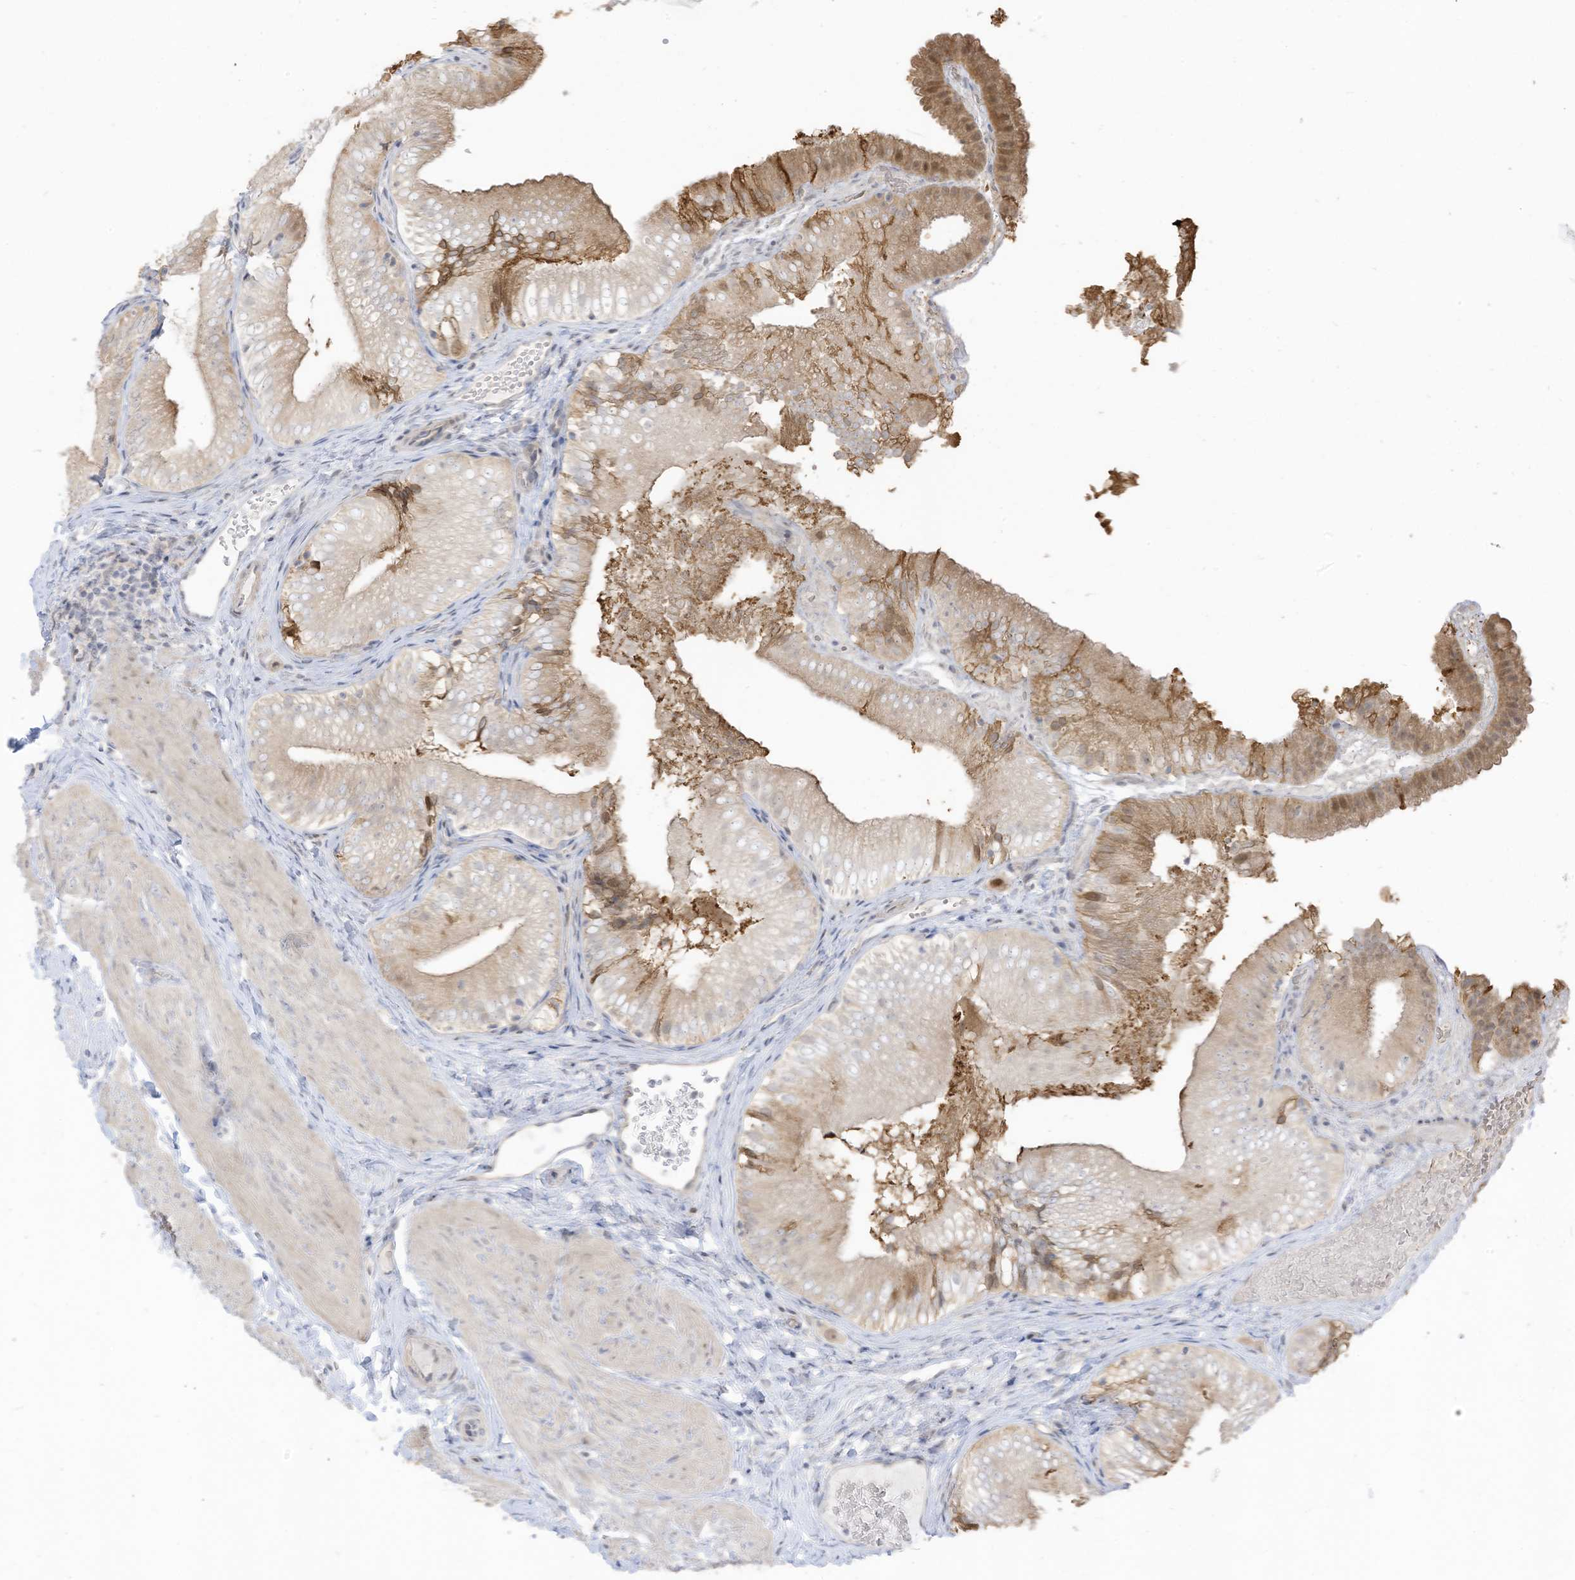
{"staining": {"intensity": "moderate", "quantity": ">75%", "location": "cytoplasmic/membranous"}, "tissue": "gallbladder", "cell_type": "Glandular cells", "image_type": "normal", "snomed": [{"axis": "morphology", "description": "Normal tissue, NOS"}, {"axis": "topography", "description": "Gallbladder"}], "caption": "Immunohistochemistry (IHC) staining of unremarkable gallbladder, which shows medium levels of moderate cytoplasmic/membranous positivity in approximately >75% of glandular cells indicating moderate cytoplasmic/membranous protein staining. The staining was performed using DAB (3,3'-diaminobenzidine) (brown) for protein detection and nuclei were counterstained in hematoxylin (blue).", "gene": "ASPRV1", "patient": {"sex": "female", "age": 30}}